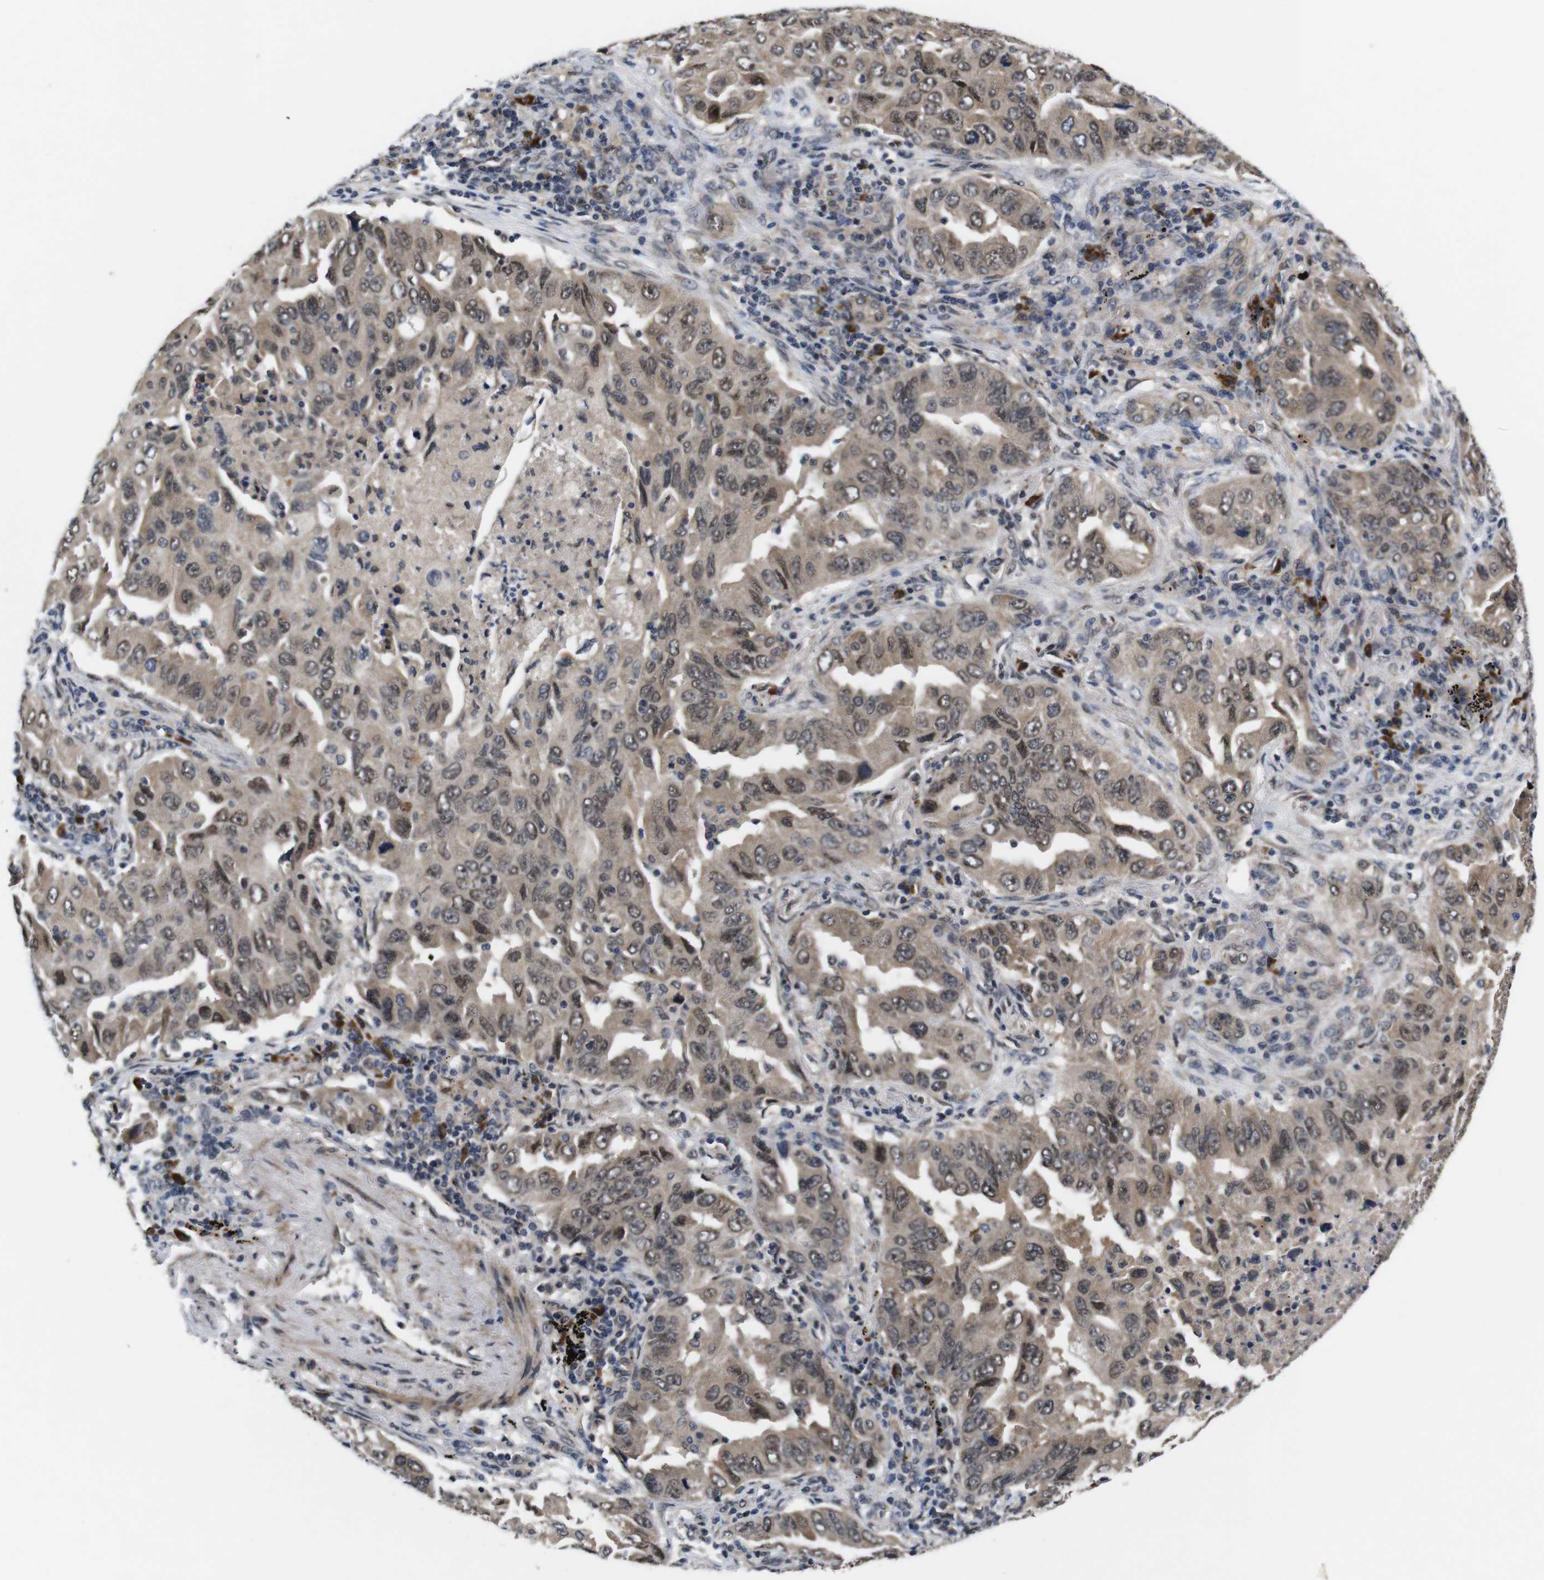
{"staining": {"intensity": "weak", "quantity": ">75%", "location": "cytoplasmic/membranous,nuclear"}, "tissue": "lung cancer", "cell_type": "Tumor cells", "image_type": "cancer", "snomed": [{"axis": "morphology", "description": "Adenocarcinoma, NOS"}, {"axis": "topography", "description": "Lung"}], "caption": "Adenocarcinoma (lung) stained with a brown dye shows weak cytoplasmic/membranous and nuclear positive staining in approximately >75% of tumor cells.", "gene": "ZBTB46", "patient": {"sex": "female", "age": 65}}